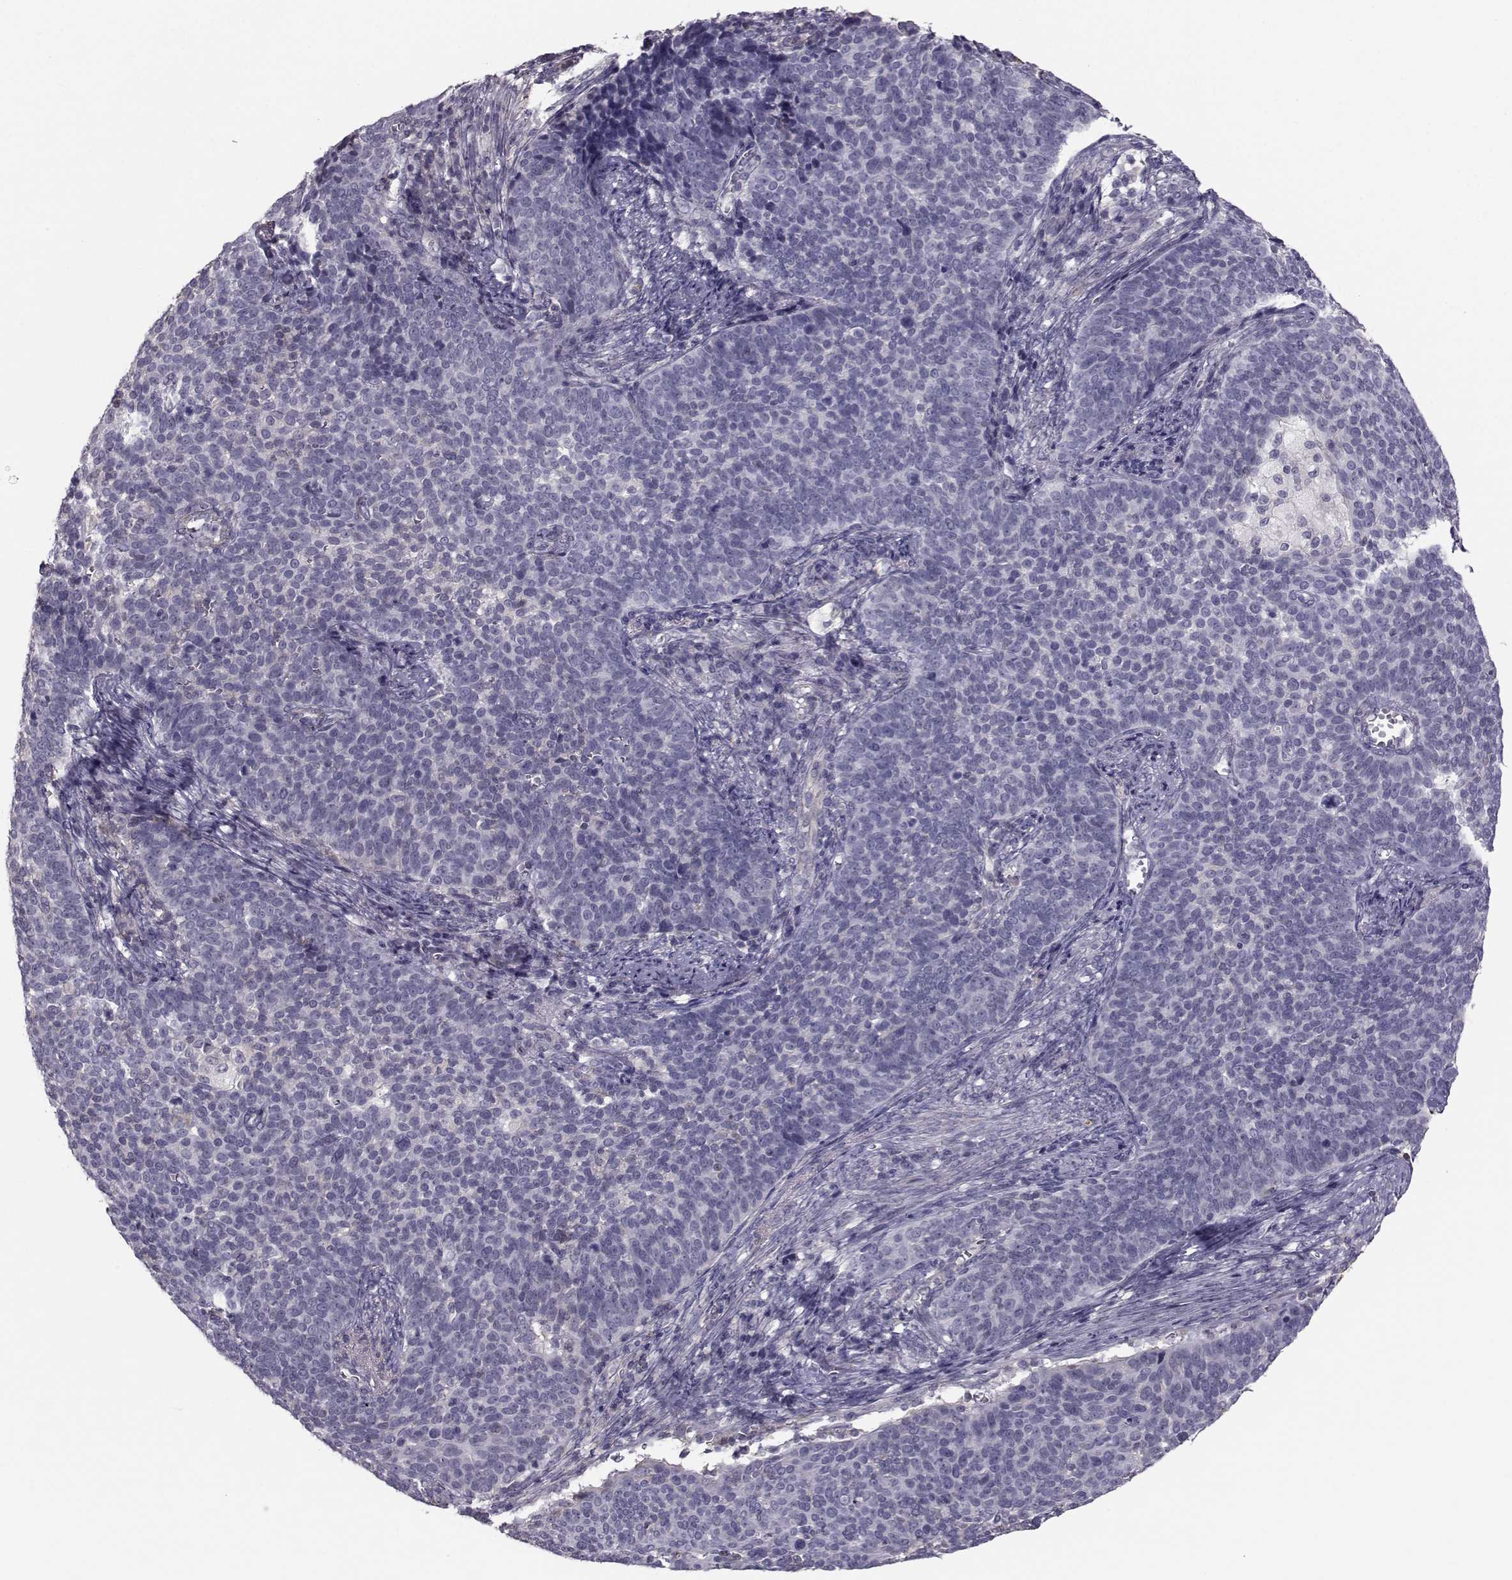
{"staining": {"intensity": "negative", "quantity": "none", "location": "none"}, "tissue": "cervical cancer", "cell_type": "Tumor cells", "image_type": "cancer", "snomed": [{"axis": "morphology", "description": "Squamous cell carcinoma, NOS"}, {"axis": "topography", "description": "Cervix"}], "caption": "Tumor cells are negative for protein expression in human cervical squamous cell carcinoma.", "gene": "GARIN3", "patient": {"sex": "female", "age": 39}}